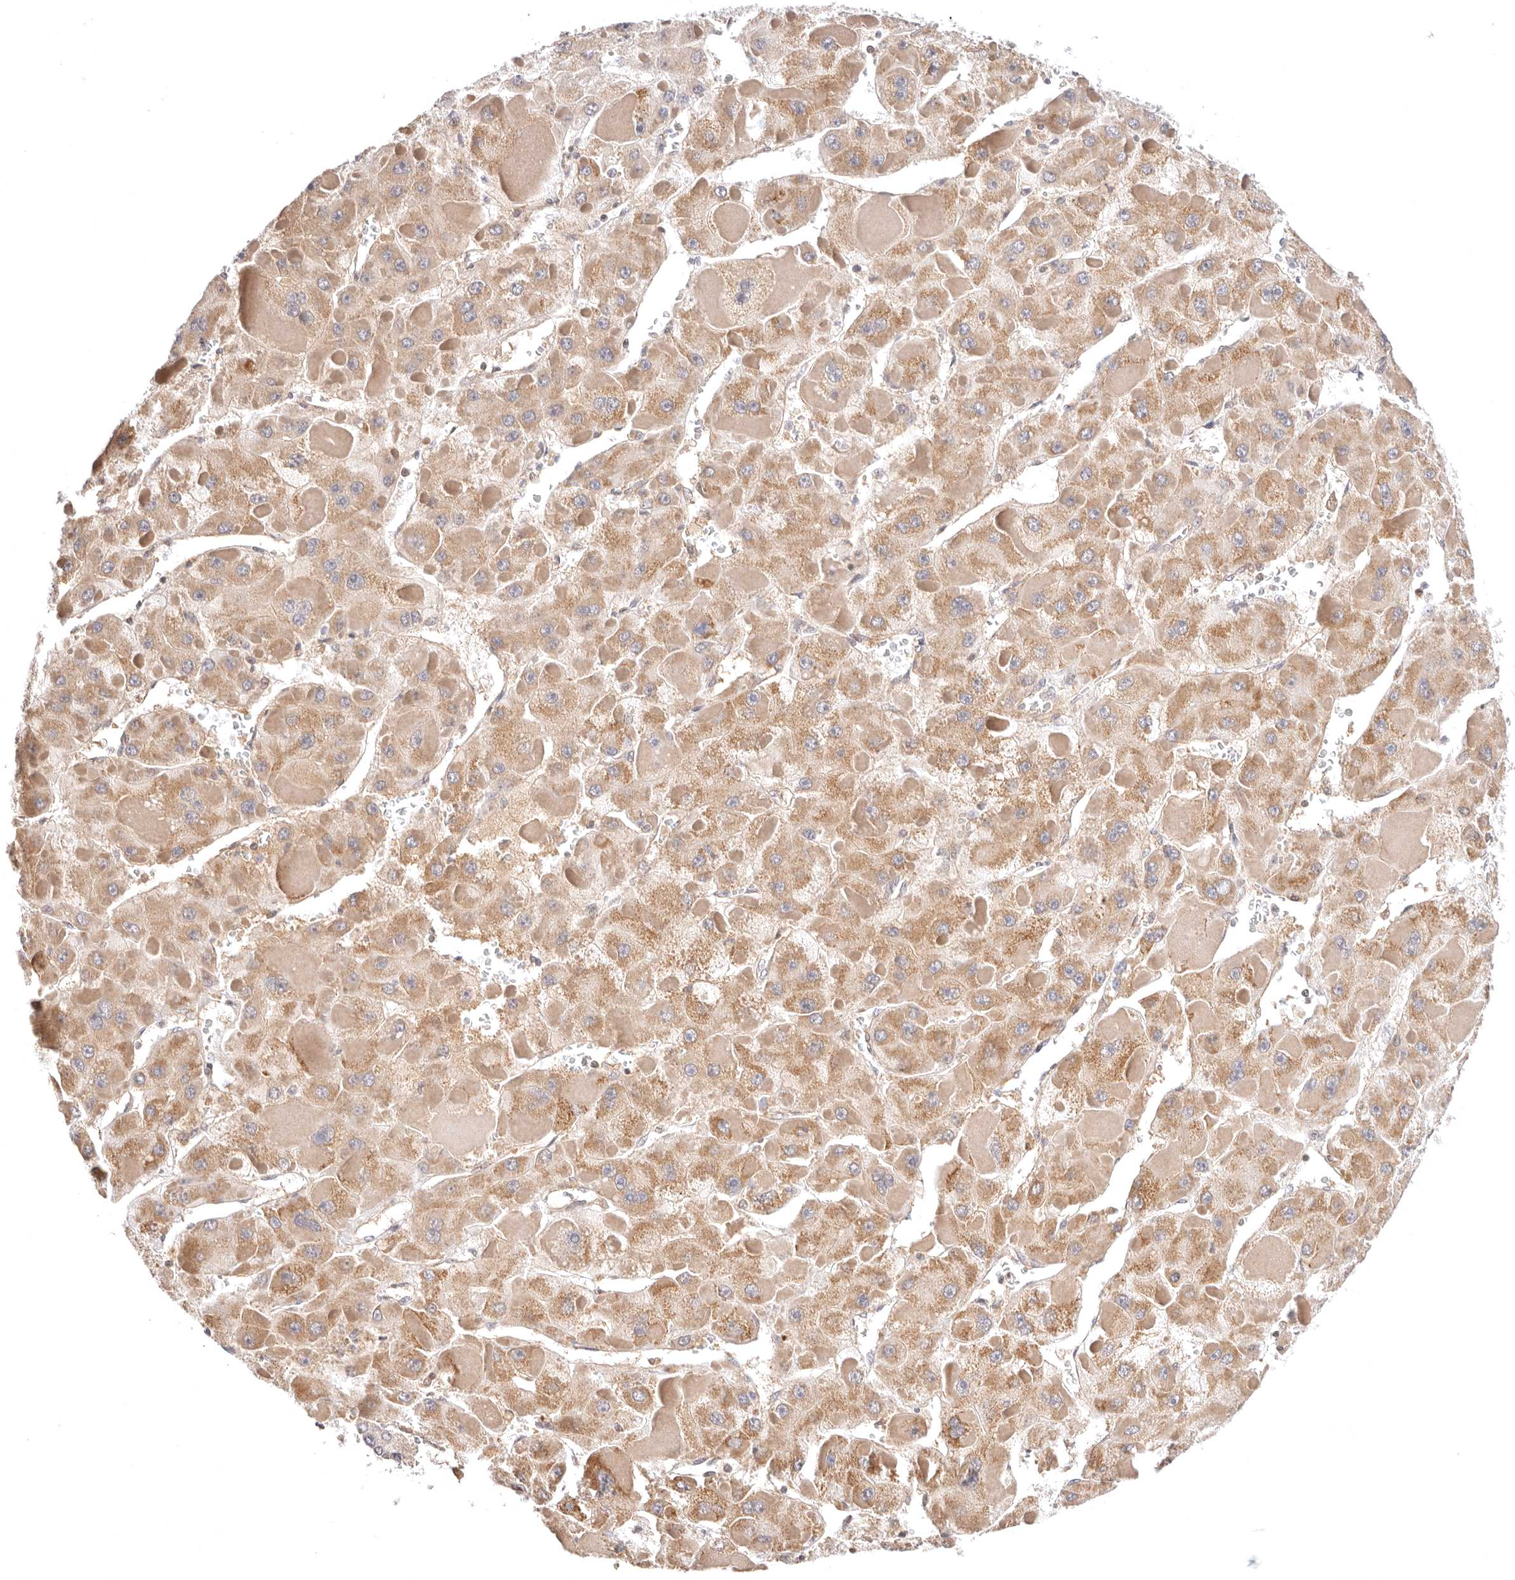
{"staining": {"intensity": "moderate", "quantity": ">75%", "location": "cytoplasmic/membranous"}, "tissue": "liver cancer", "cell_type": "Tumor cells", "image_type": "cancer", "snomed": [{"axis": "morphology", "description": "Carcinoma, Hepatocellular, NOS"}, {"axis": "topography", "description": "Liver"}], "caption": "The image shows a brown stain indicating the presence of a protein in the cytoplasmic/membranous of tumor cells in hepatocellular carcinoma (liver). The staining is performed using DAB brown chromogen to label protein expression. The nuclei are counter-stained blue using hematoxylin.", "gene": "KCMF1", "patient": {"sex": "female", "age": 73}}